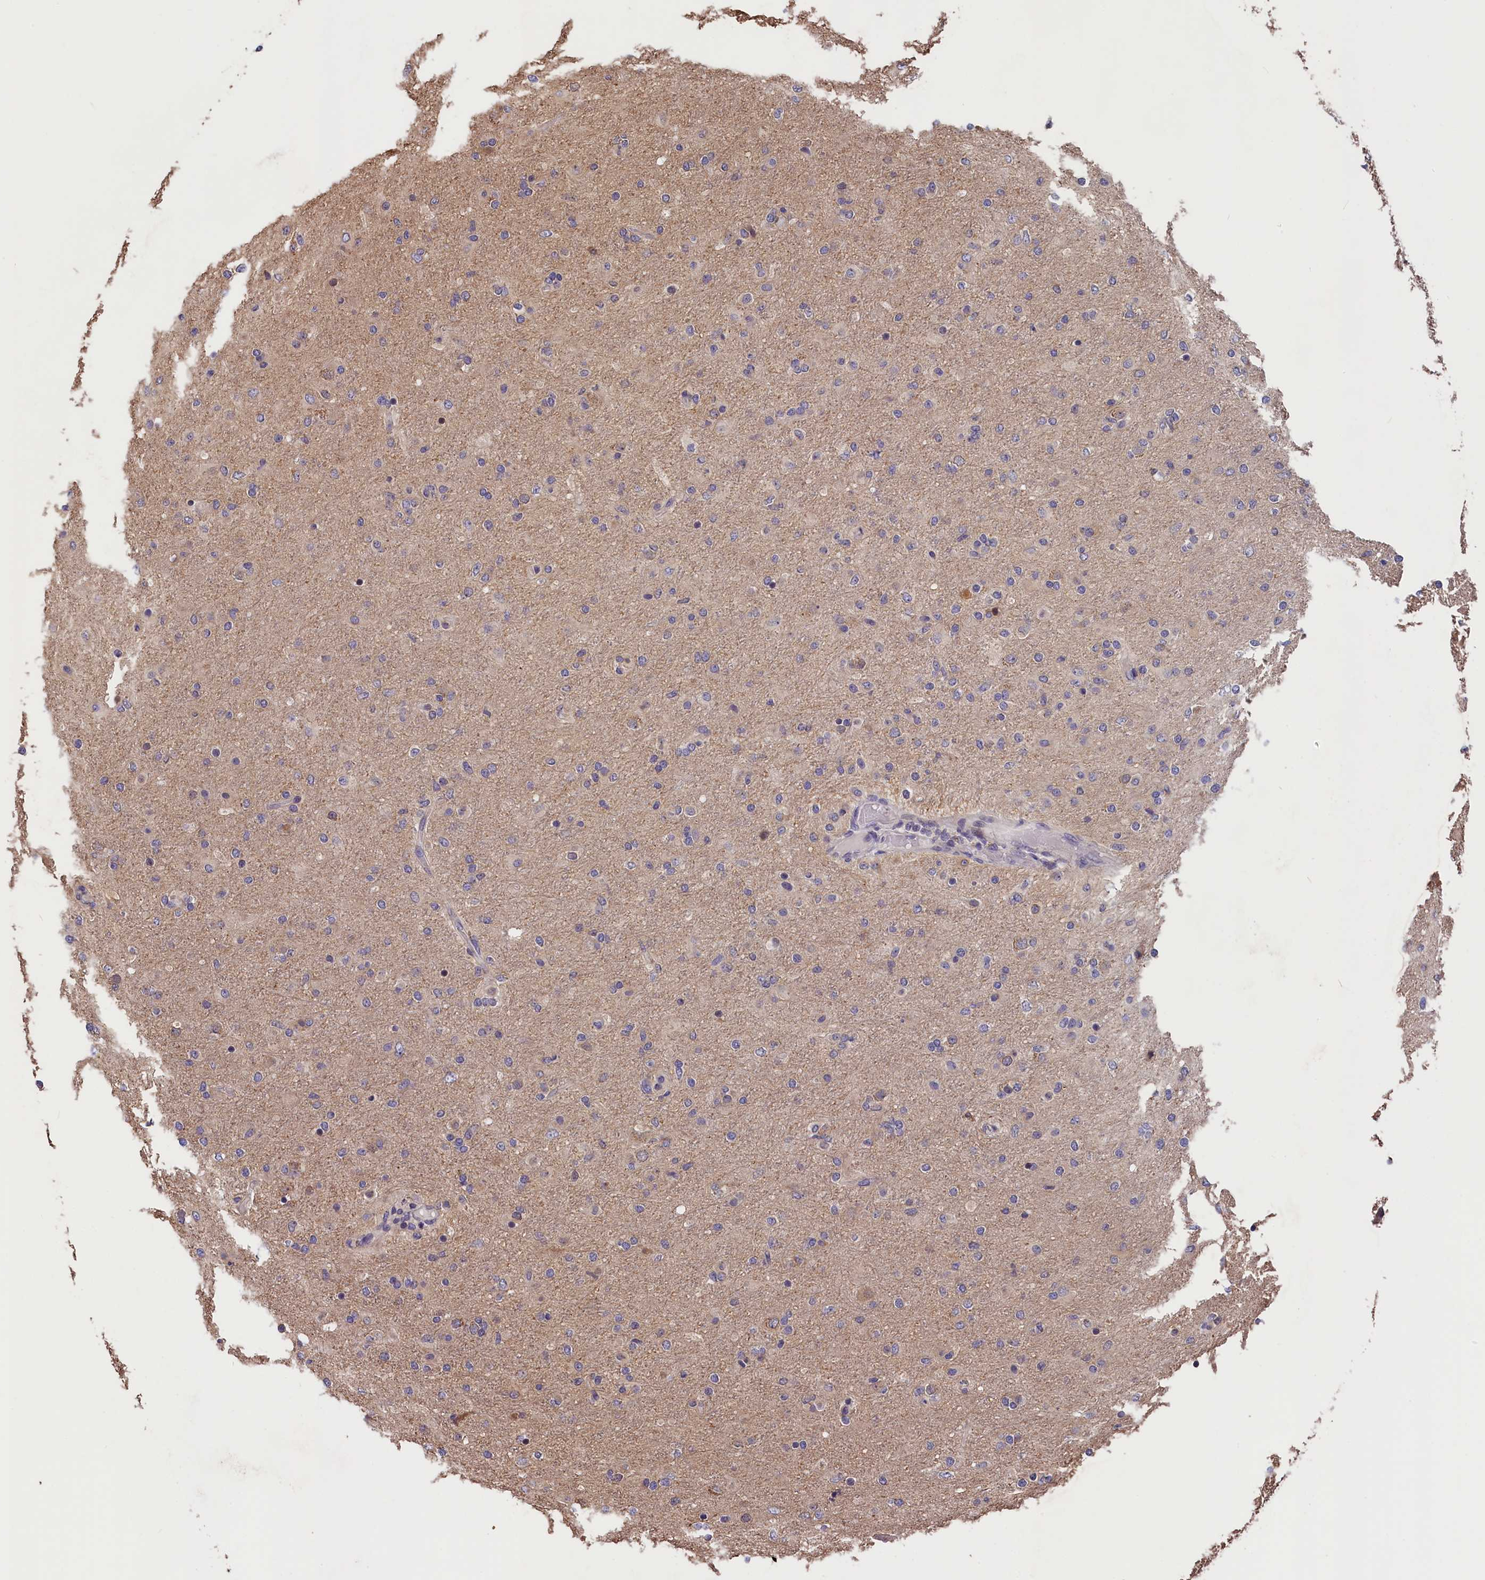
{"staining": {"intensity": "negative", "quantity": "none", "location": "none"}, "tissue": "glioma", "cell_type": "Tumor cells", "image_type": "cancer", "snomed": [{"axis": "morphology", "description": "Glioma, malignant, Low grade"}, {"axis": "topography", "description": "Brain"}], "caption": "An image of human glioma is negative for staining in tumor cells.", "gene": "TMEM116", "patient": {"sex": "male", "age": 65}}